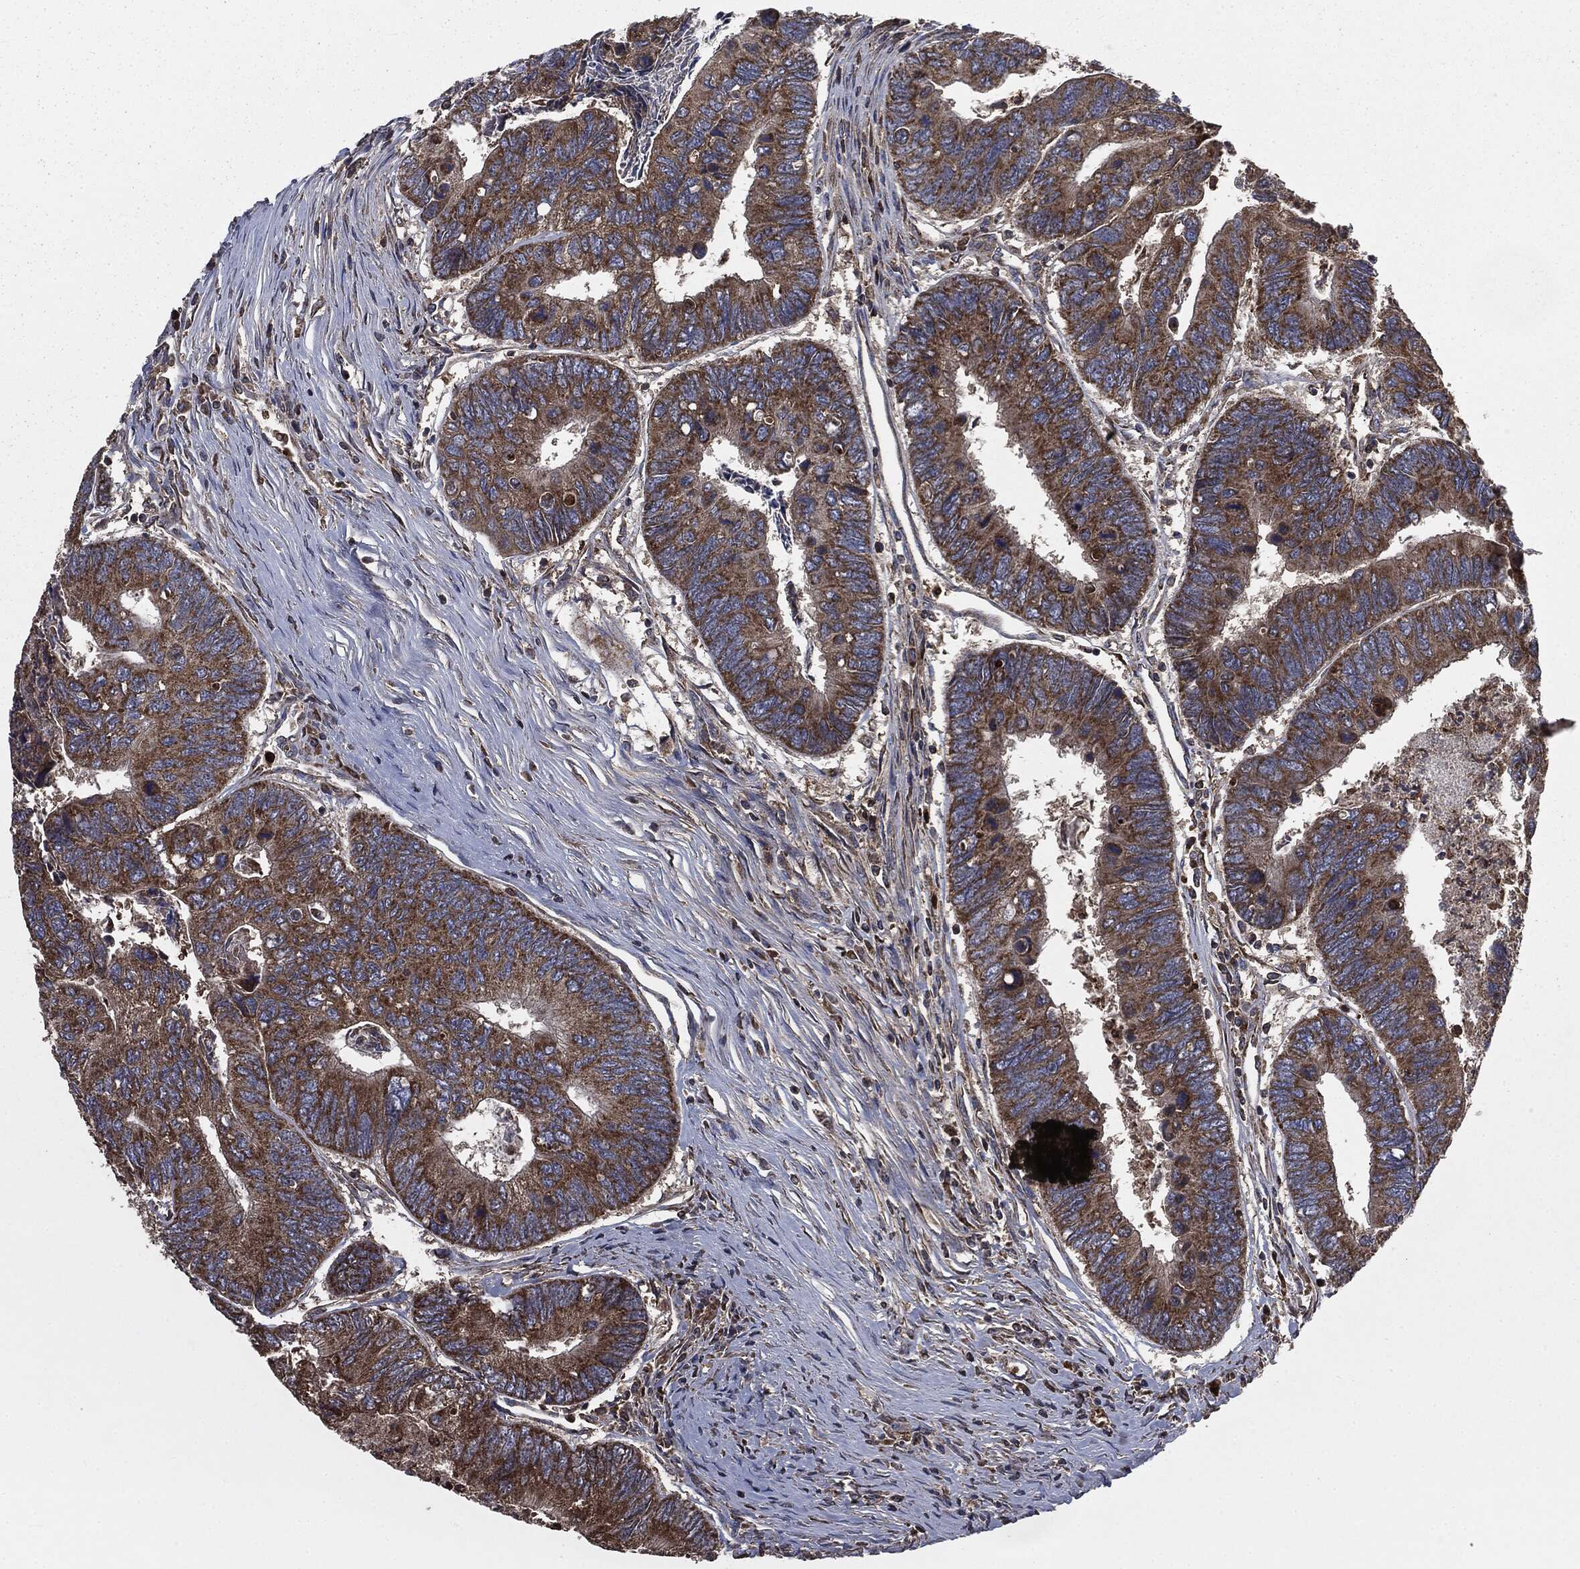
{"staining": {"intensity": "strong", "quantity": ">75%", "location": "cytoplasmic/membranous"}, "tissue": "colorectal cancer", "cell_type": "Tumor cells", "image_type": "cancer", "snomed": [{"axis": "morphology", "description": "Adenocarcinoma, NOS"}, {"axis": "topography", "description": "Colon"}], "caption": "High-power microscopy captured an IHC micrograph of colorectal cancer, revealing strong cytoplasmic/membranous positivity in approximately >75% of tumor cells.", "gene": "MAPK6", "patient": {"sex": "female", "age": 67}}